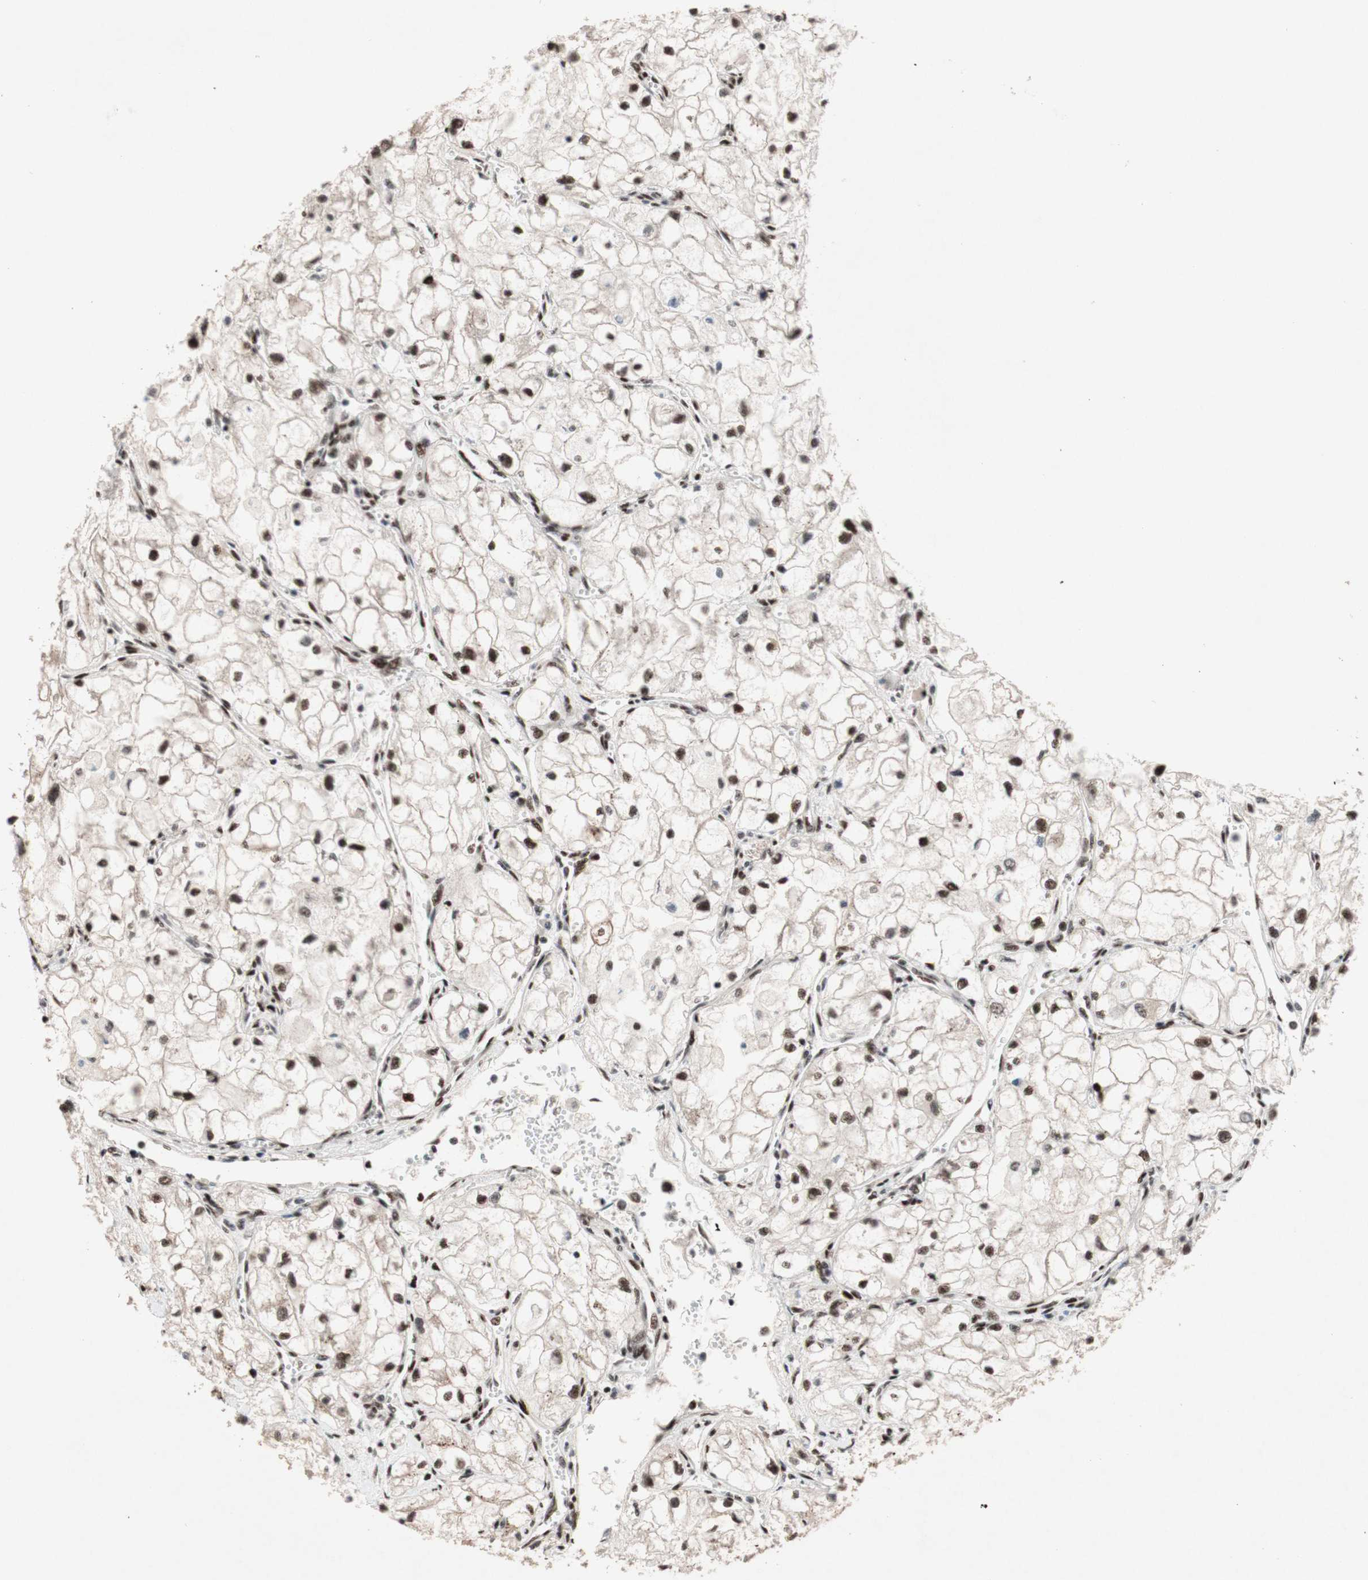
{"staining": {"intensity": "strong", "quantity": ">75%", "location": "nuclear"}, "tissue": "renal cancer", "cell_type": "Tumor cells", "image_type": "cancer", "snomed": [{"axis": "morphology", "description": "Adenocarcinoma, NOS"}, {"axis": "topography", "description": "Kidney"}], "caption": "This histopathology image demonstrates renal cancer (adenocarcinoma) stained with immunohistochemistry to label a protein in brown. The nuclear of tumor cells show strong positivity for the protein. Nuclei are counter-stained blue.", "gene": "TLE1", "patient": {"sex": "female", "age": 70}}